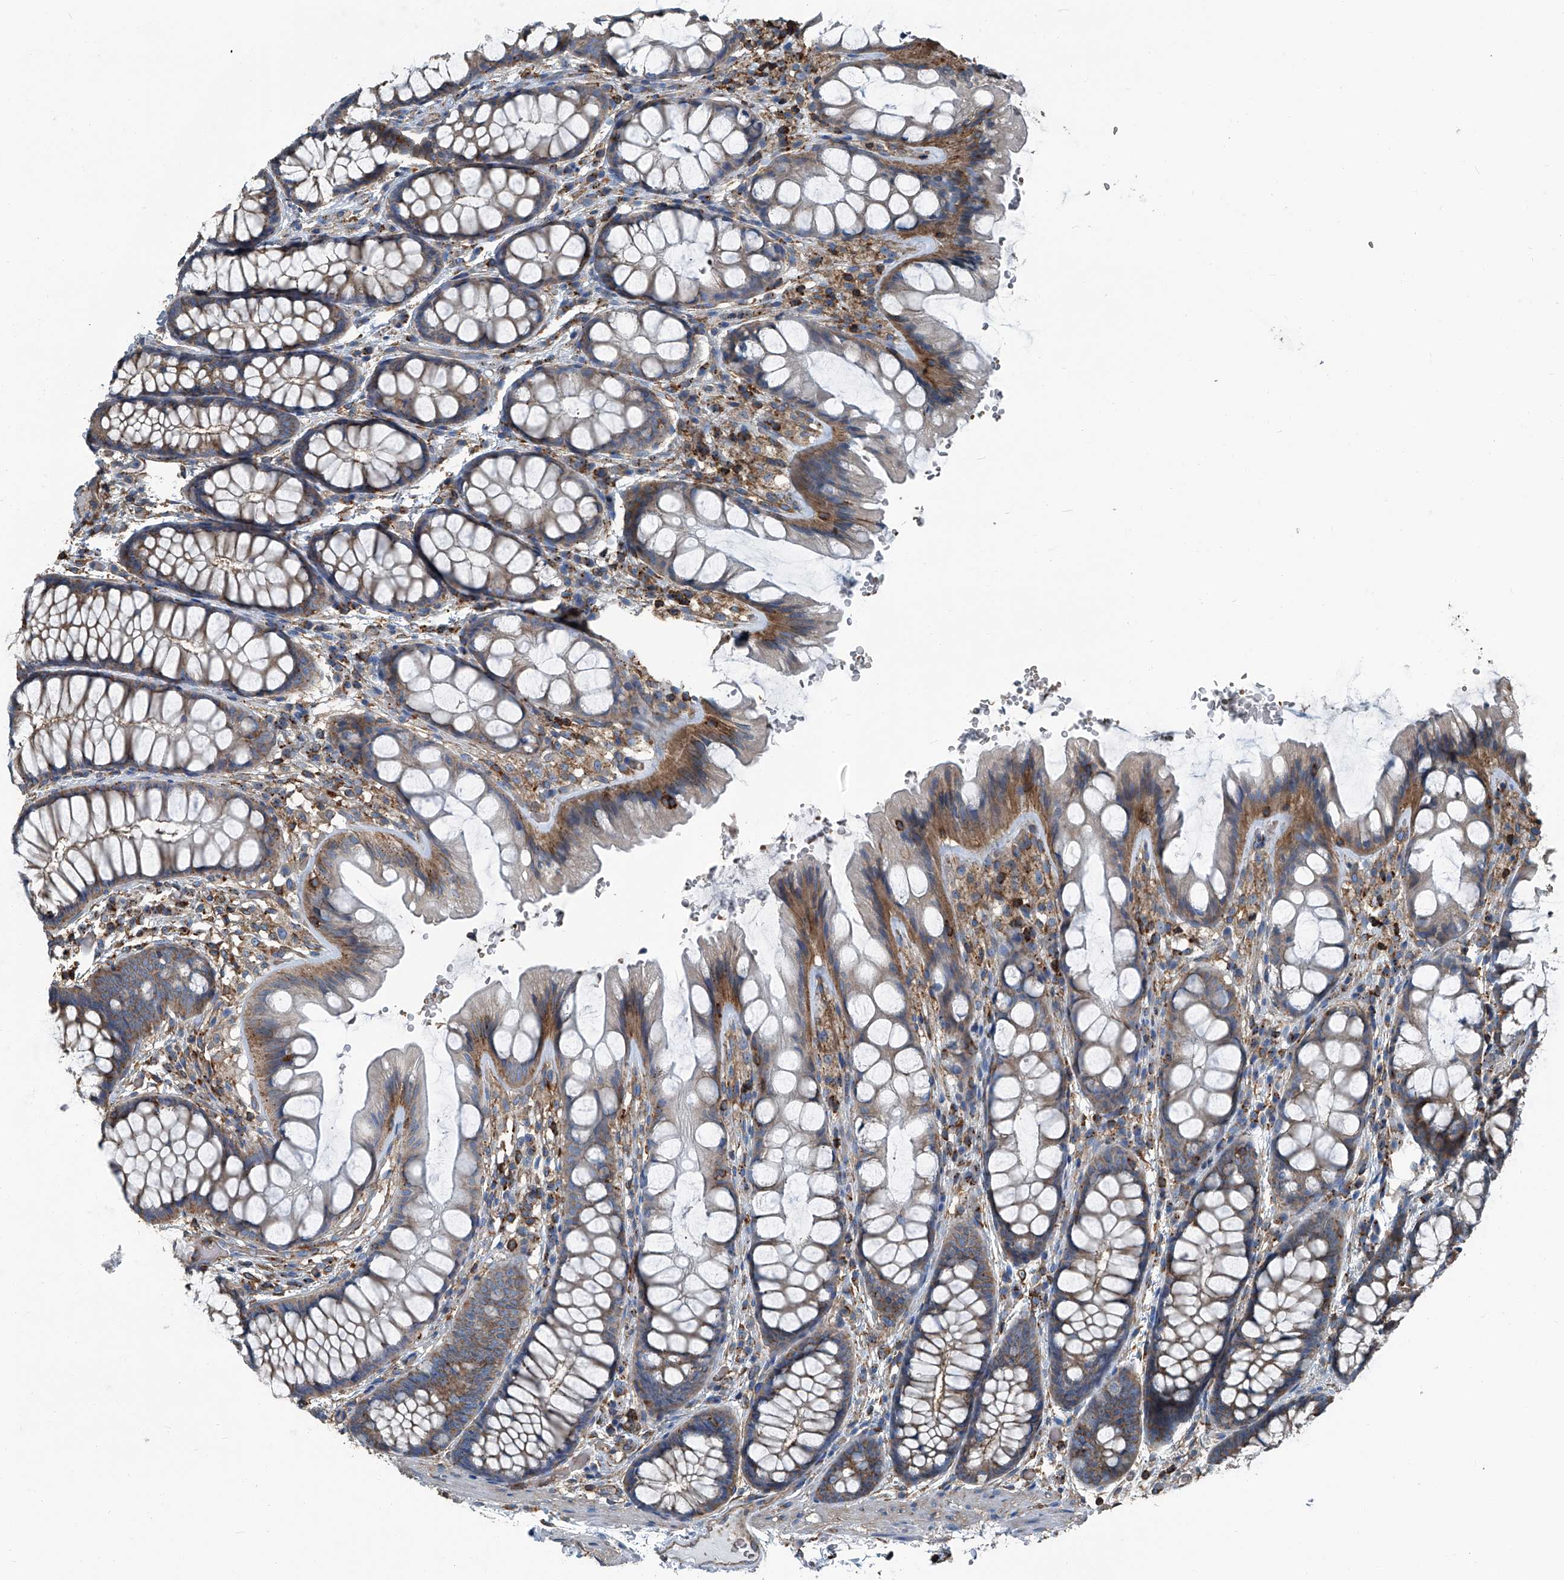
{"staining": {"intensity": "moderate", "quantity": ">75%", "location": "cytoplasmic/membranous"}, "tissue": "colon", "cell_type": "Endothelial cells", "image_type": "normal", "snomed": [{"axis": "morphology", "description": "Normal tissue, NOS"}, {"axis": "topography", "description": "Colon"}], "caption": "A high-resolution image shows IHC staining of normal colon, which demonstrates moderate cytoplasmic/membranous staining in about >75% of endothelial cells. (IHC, brightfield microscopy, high magnification).", "gene": "SEPTIN7", "patient": {"sex": "male", "age": 47}}